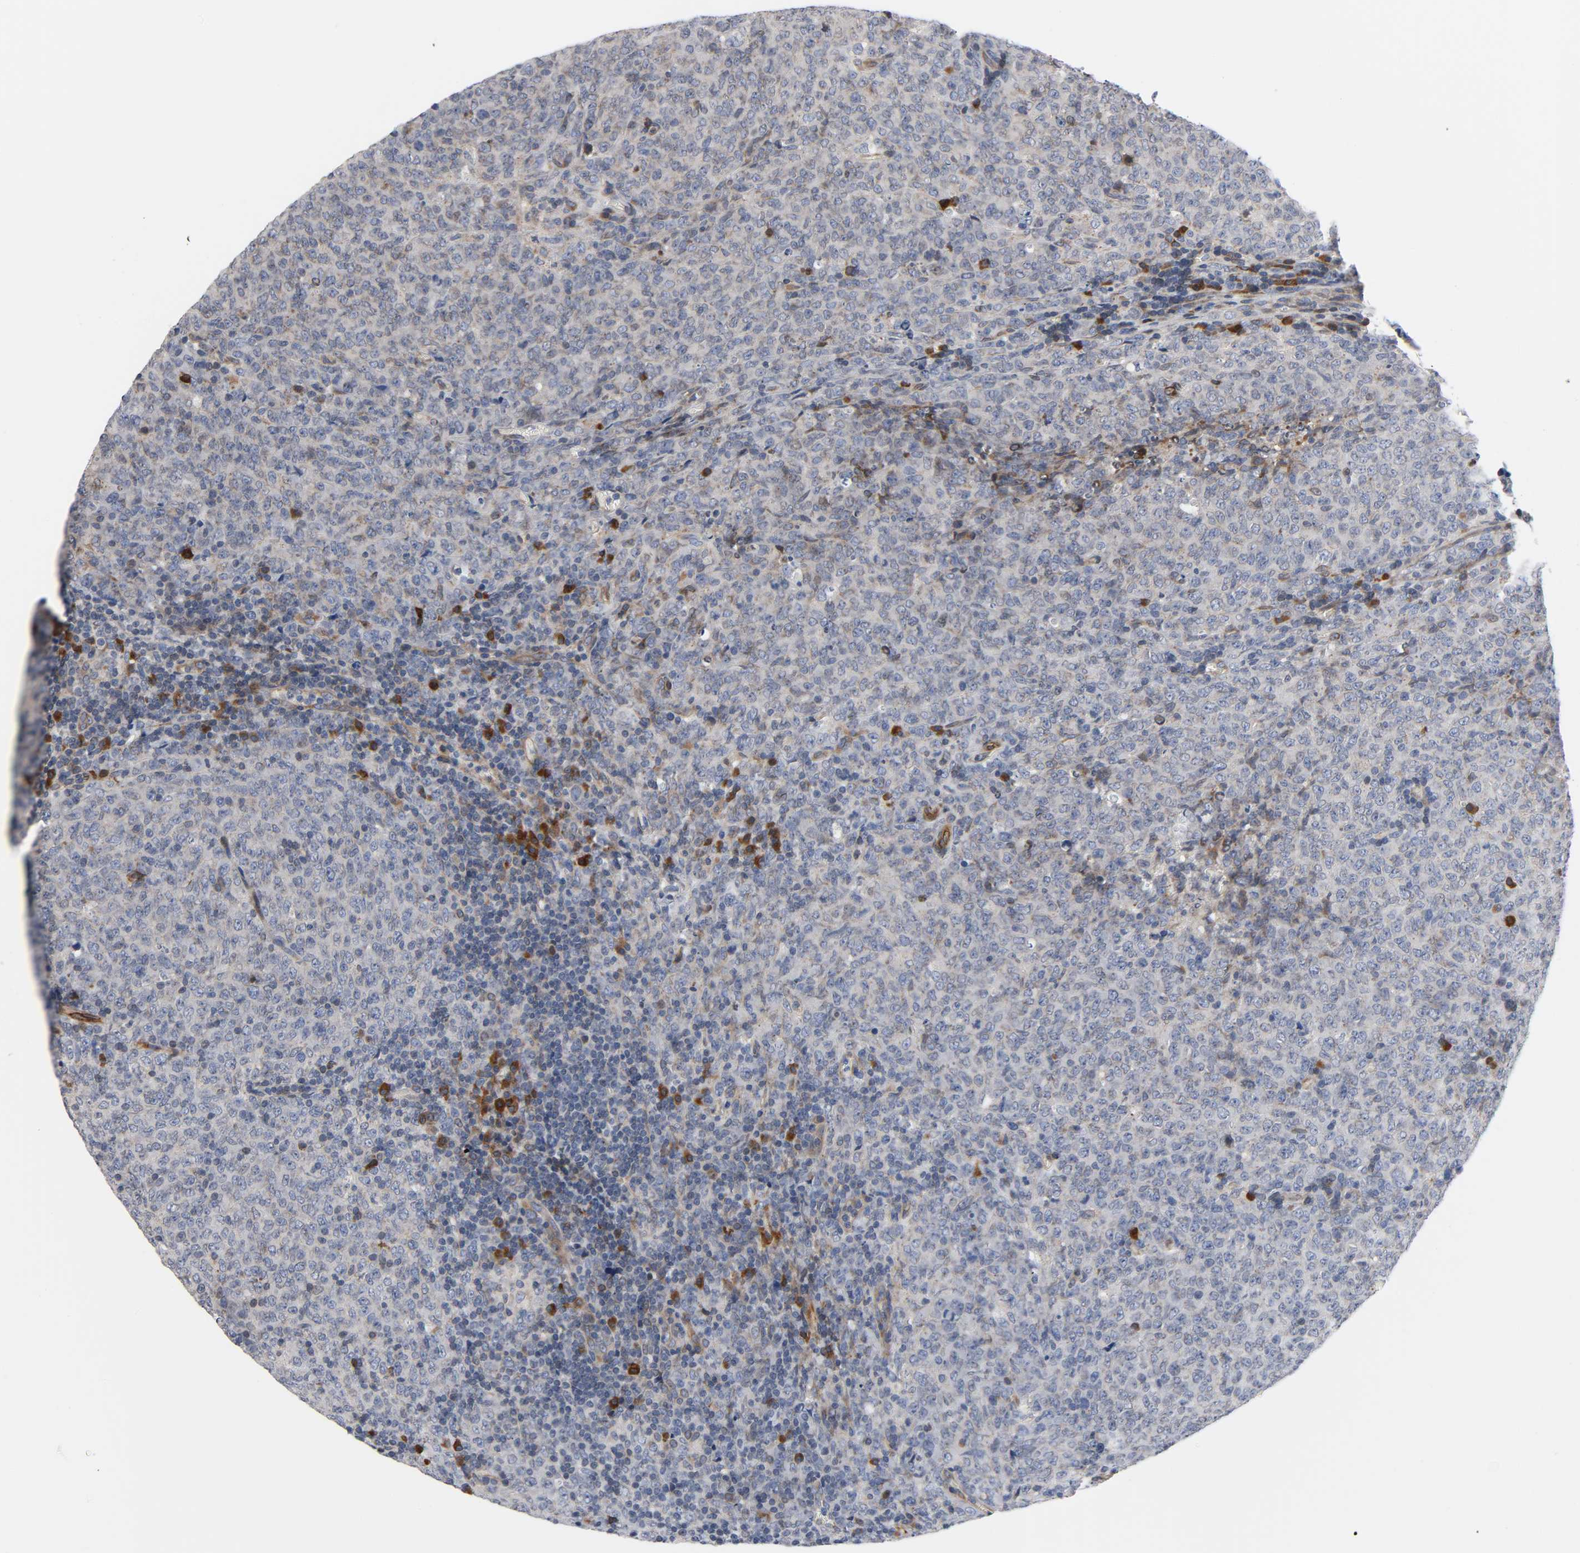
{"staining": {"intensity": "weak", "quantity": "<25%", "location": "cytoplasmic/membranous"}, "tissue": "lymphoma", "cell_type": "Tumor cells", "image_type": "cancer", "snomed": [{"axis": "morphology", "description": "Malignant lymphoma, non-Hodgkin's type, High grade"}, {"axis": "topography", "description": "Tonsil"}], "caption": "Human lymphoma stained for a protein using IHC demonstrates no staining in tumor cells.", "gene": "ASB6", "patient": {"sex": "female", "age": 36}}